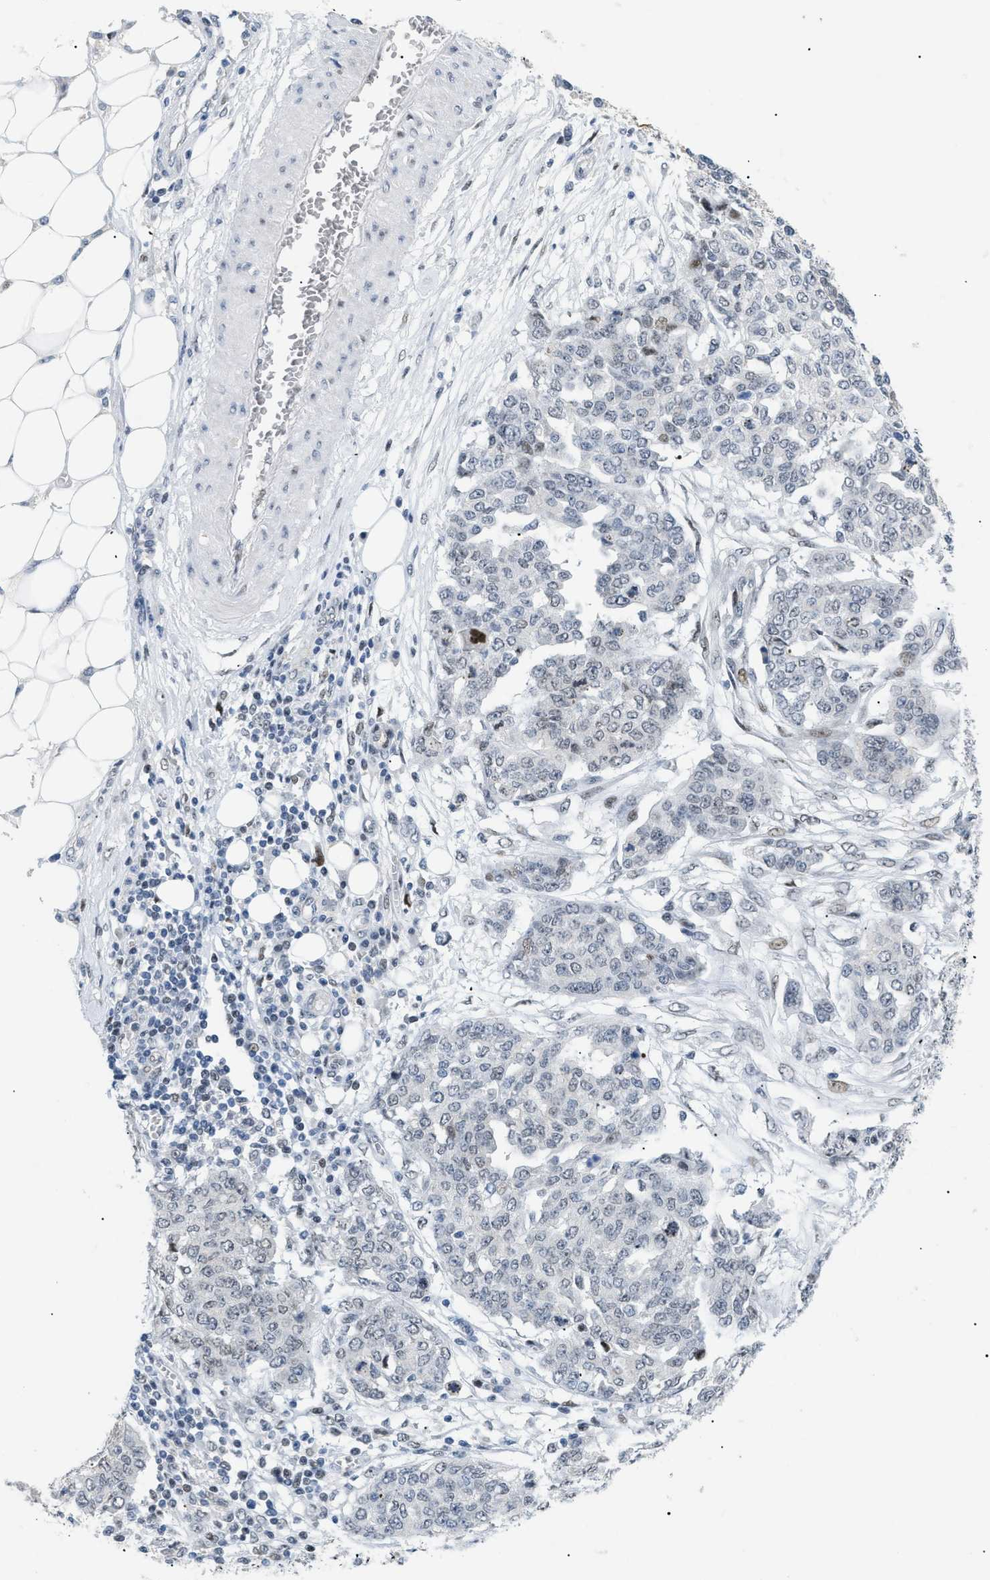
{"staining": {"intensity": "weak", "quantity": "<25%", "location": "nuclear"}, "tissue": "ovarian cancer", "cell_type": "Tumor cells", "image_type": "cancer", "snomed": [{"axis": "morphology", "description": "Cystadenocarcinoma, serous, NOS"}, {"axis": "topography", "description": "Soft tissue"}, {"axis": "topography", "description": "Ovary"}], "caption": "Ovarian cancer (serous cystadenocarcinoma) was stained to show a protein in brown. There is no significant staining in tumor cells.", "gene": "MED1", "patient": {"sex": "female", "age": 57}}